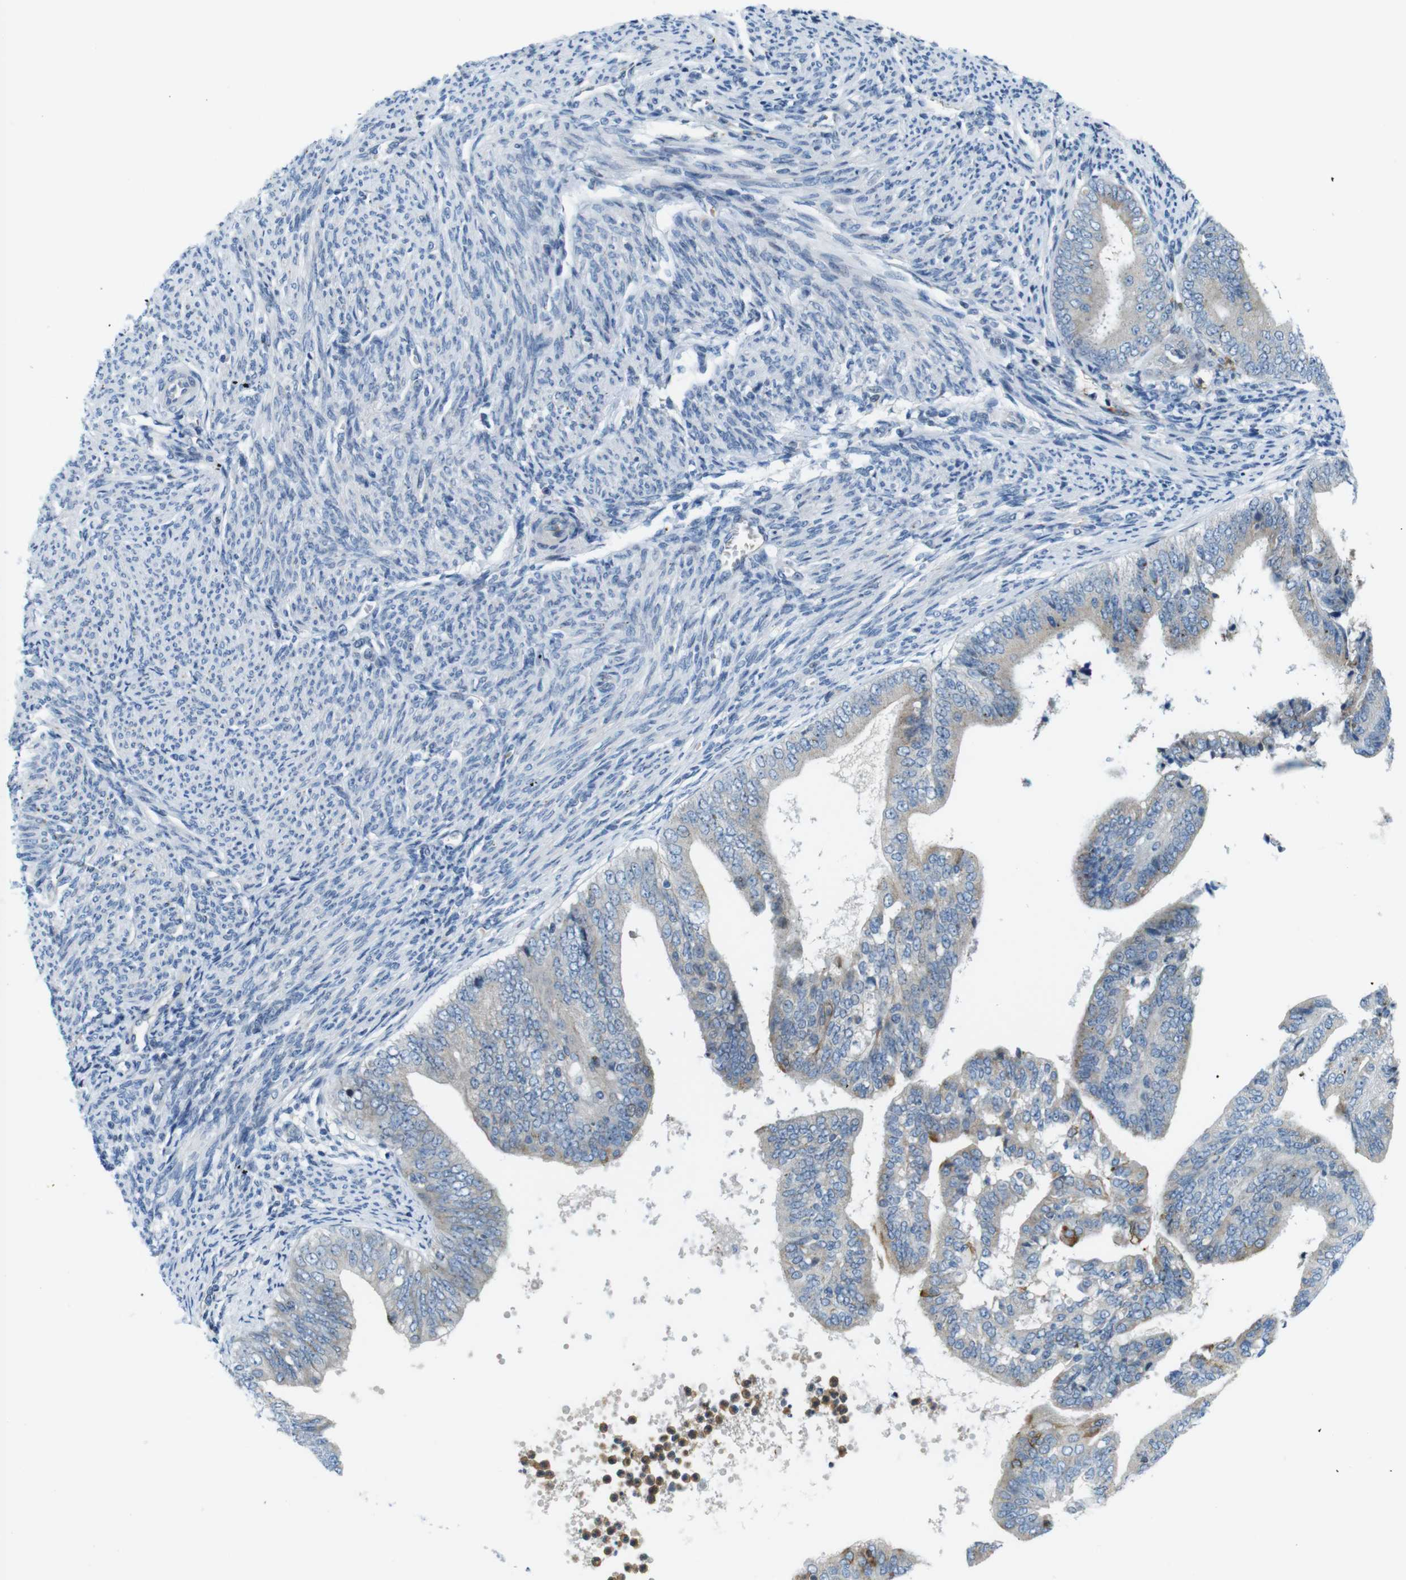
{"staining": {"intensity": "weak", "quantity": "<25%", "location": "cytoplasmic/membranous"}, "tissue": "endometrial cancer", "cell_type": "Tumor cells", "image_type": "cancer", "snomed": [{"axis": "morphology", "description": "Adenocarcinoma, NOS"}, {"axis": "topography", "description": "Endometrium"}], "caption": "High magnification brightfield microscopy of endometrial adenocarcinoma stained with DAB (brown) and counterstained with hematoxylin (blue): tumor cells show no significant expression.", "gene": "ZDHHC3", "patient": {"sex": "female", "age": 63}}